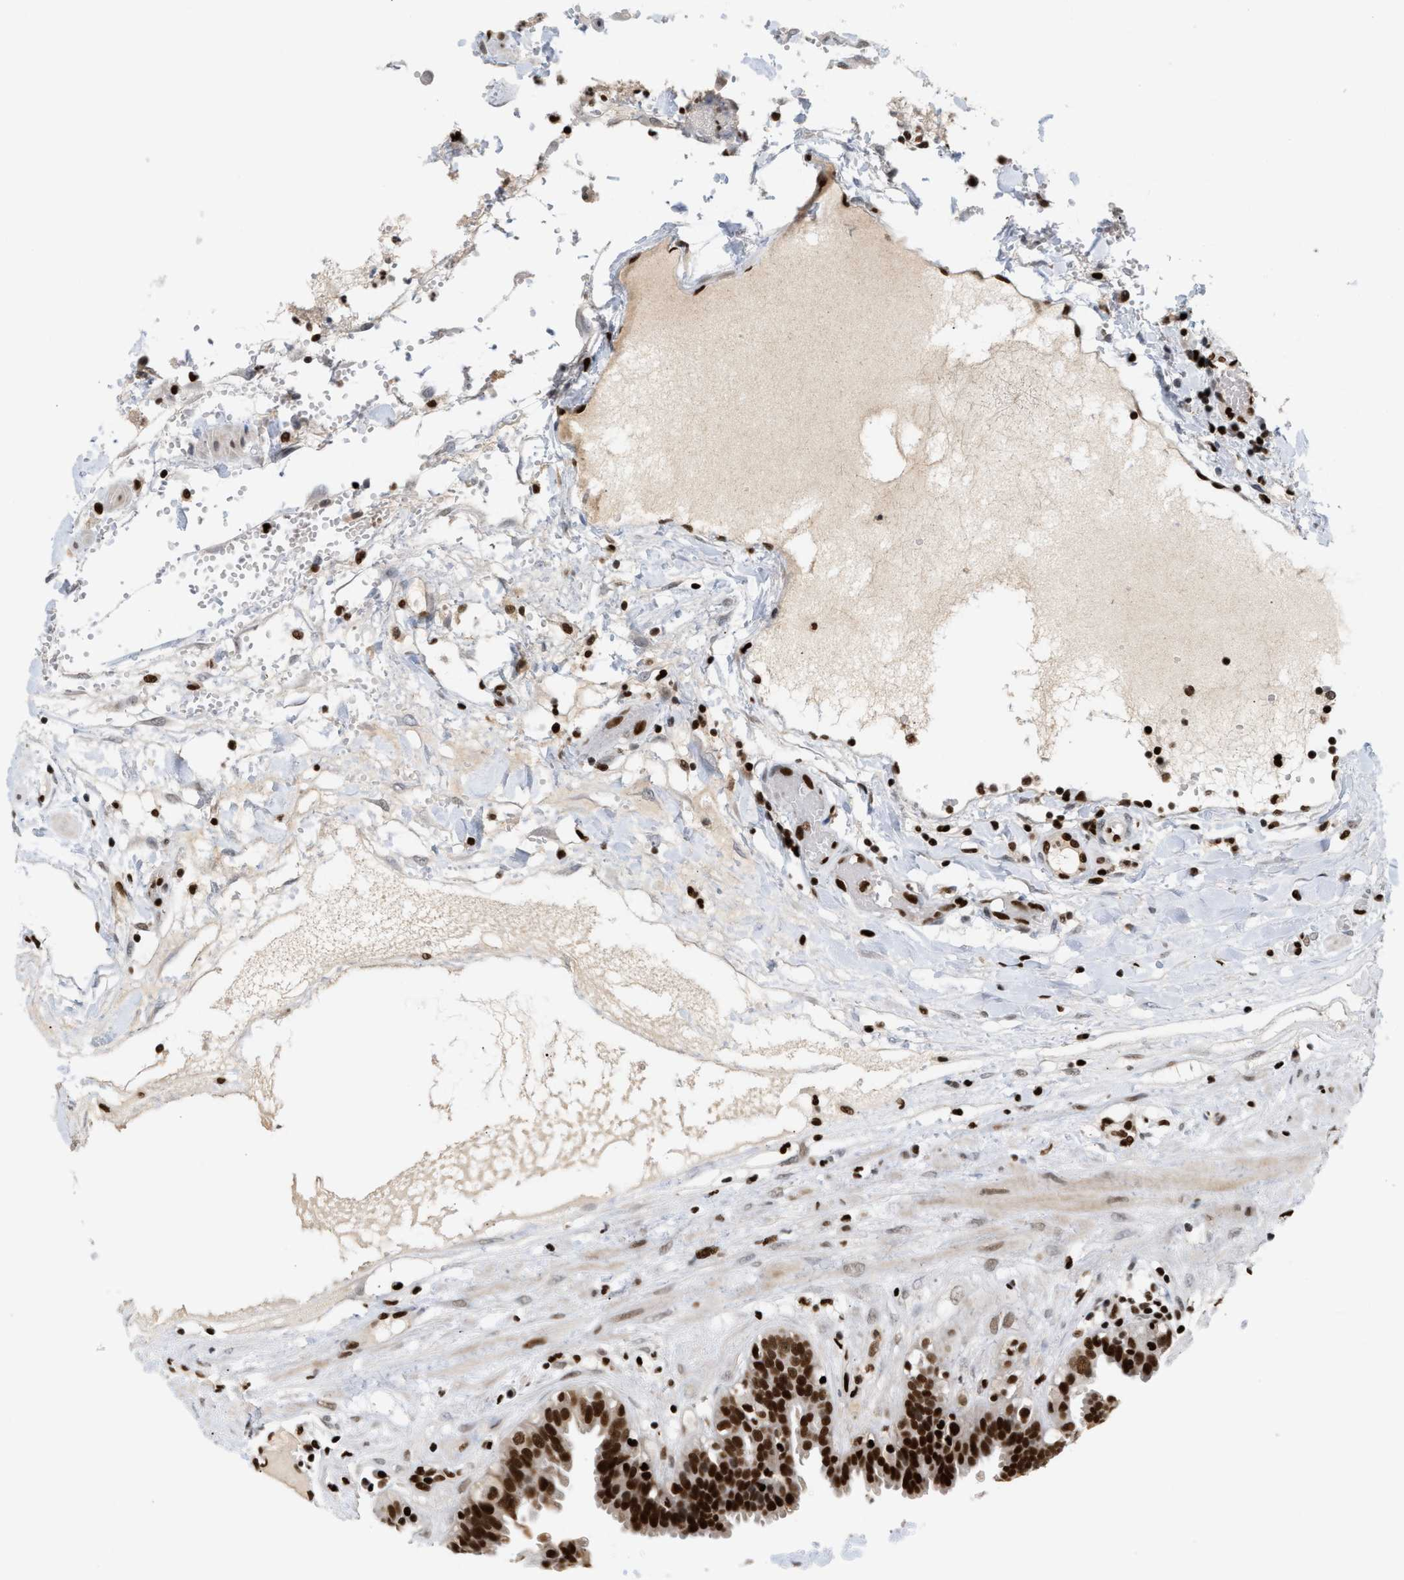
{"staining": {"intensity": "strong", "quantity": ">75%", "location": "nuclear"}, "tissue": "fallopian tube", "cell_type": "Glandular cells", "image_type": "normal", "snomed": [{"axis": "morphology", "description": "Normal tissue, NOS"}, {"axis": "topography", "description": "Fallopian tube"}, {"axis": "topography", "description": "Placenta"}], "caption": "This micrograph reveals IHC staining of normal human fallopian tube, with high strong nuclear positivity in about >75% of glandular cells.", "gene": "C17orf49", "patient": {"sex": "female", "age": 32}}